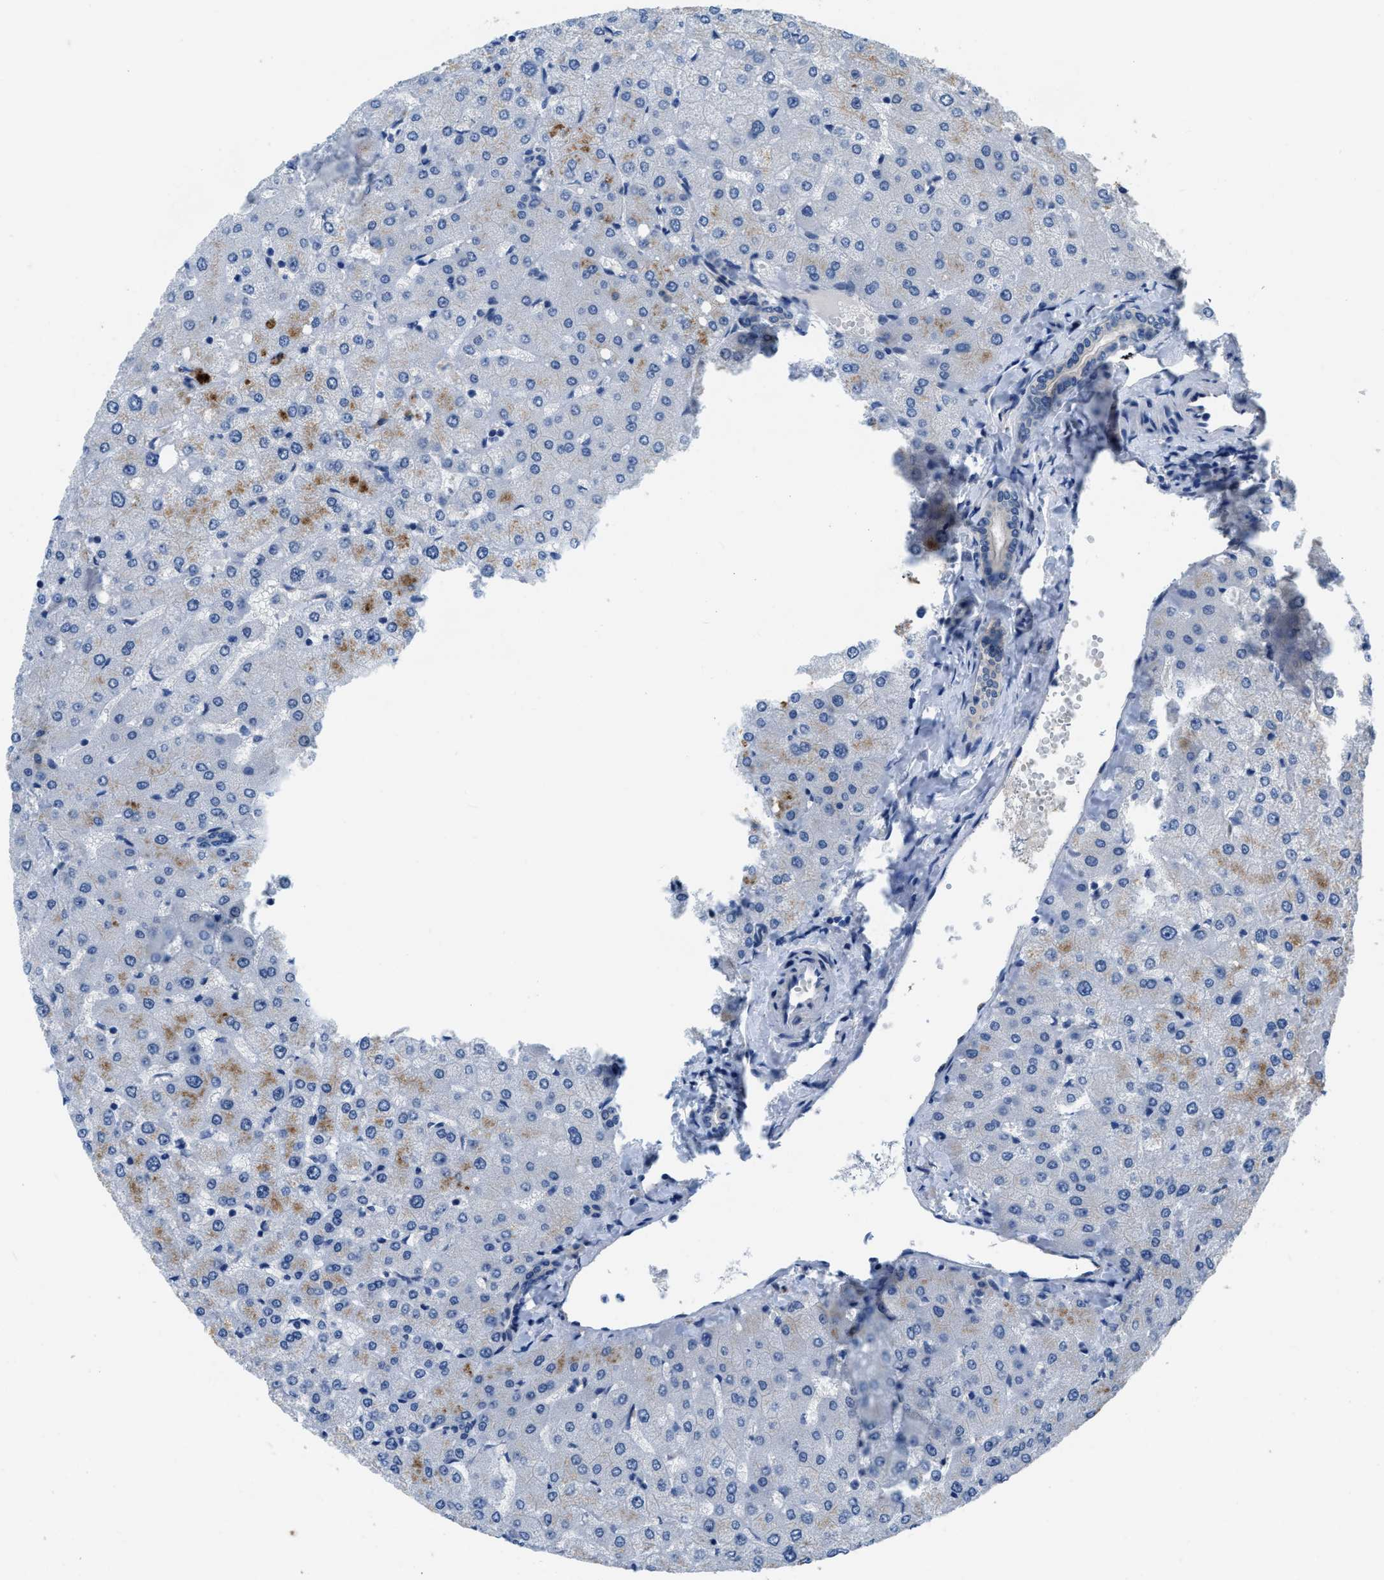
{"staining": {"intensity": "negative", "quantity": "none", "location": "none"}, "tissue": "liver", "cell_type": "Cholangiocytes", "image_type": "normal", "snomed": [{"axis": "morphology", "description": "Normal tissue, NOS"}, {"axis": "topography", "description": "Liver"}], "caption": "DAB (3,3'-diaminobenzidine) immunohistochemical staining of benign liver shows no significant positivity in cholangiocytes.", "gene": "PFKP", "patient": {"sex": "female", "age": 54}}